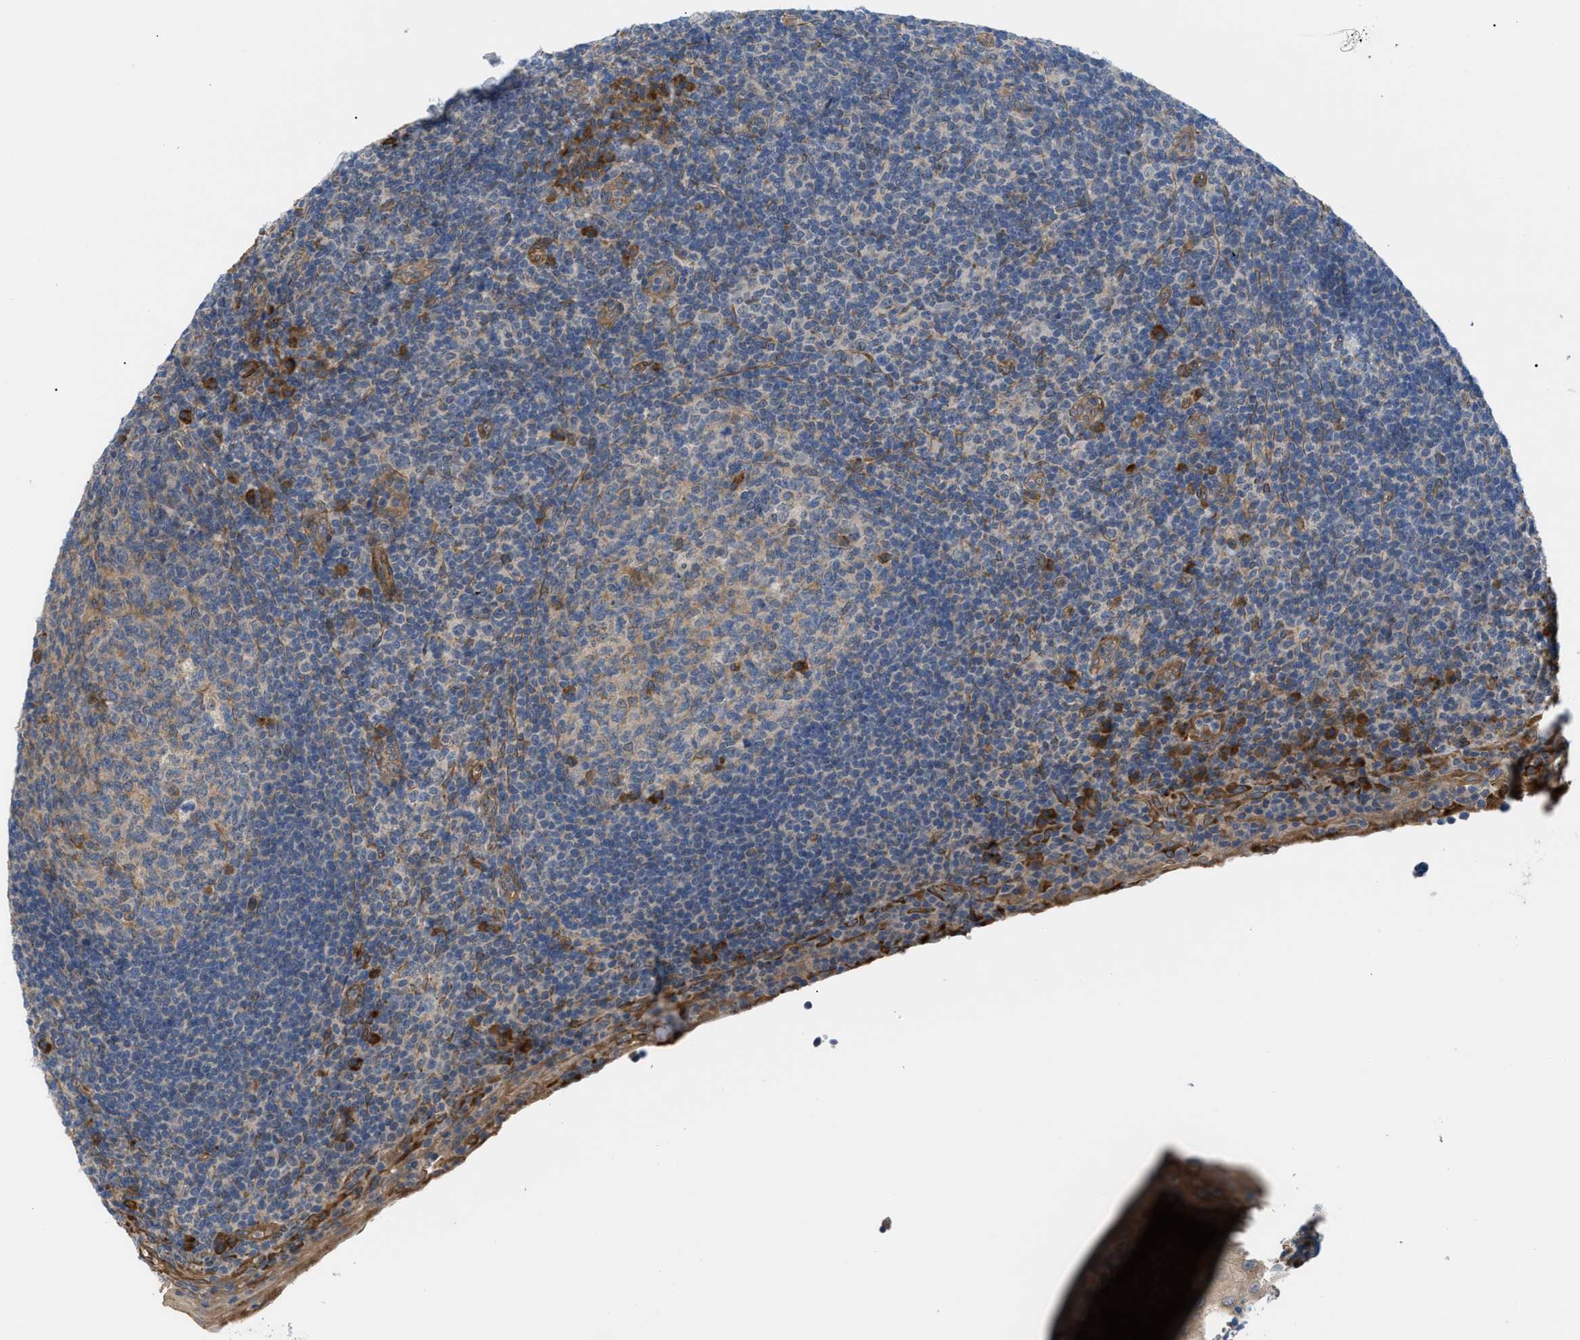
{"staining": {"intensity": "moderate", "quantity": "<25%", "location": "cytoplasmic/membranous"}, "tissue": "tonsil", "cell_type": "Germinal center cells", "image_type": "normal", "snomed": [{"axis": "morphology", "description": "Normal tissue, NOS"}, {"axis": "topography", "description": "Tonsil"}], "caption": "Immunohistochemical staining of unremarkable tonsil exhibits moderate cytoplasmic/membranous protein positivity in about <25% of germinal center cells.", "gene": "MYO10", "patient": {"sex": "male", "age": 37}}